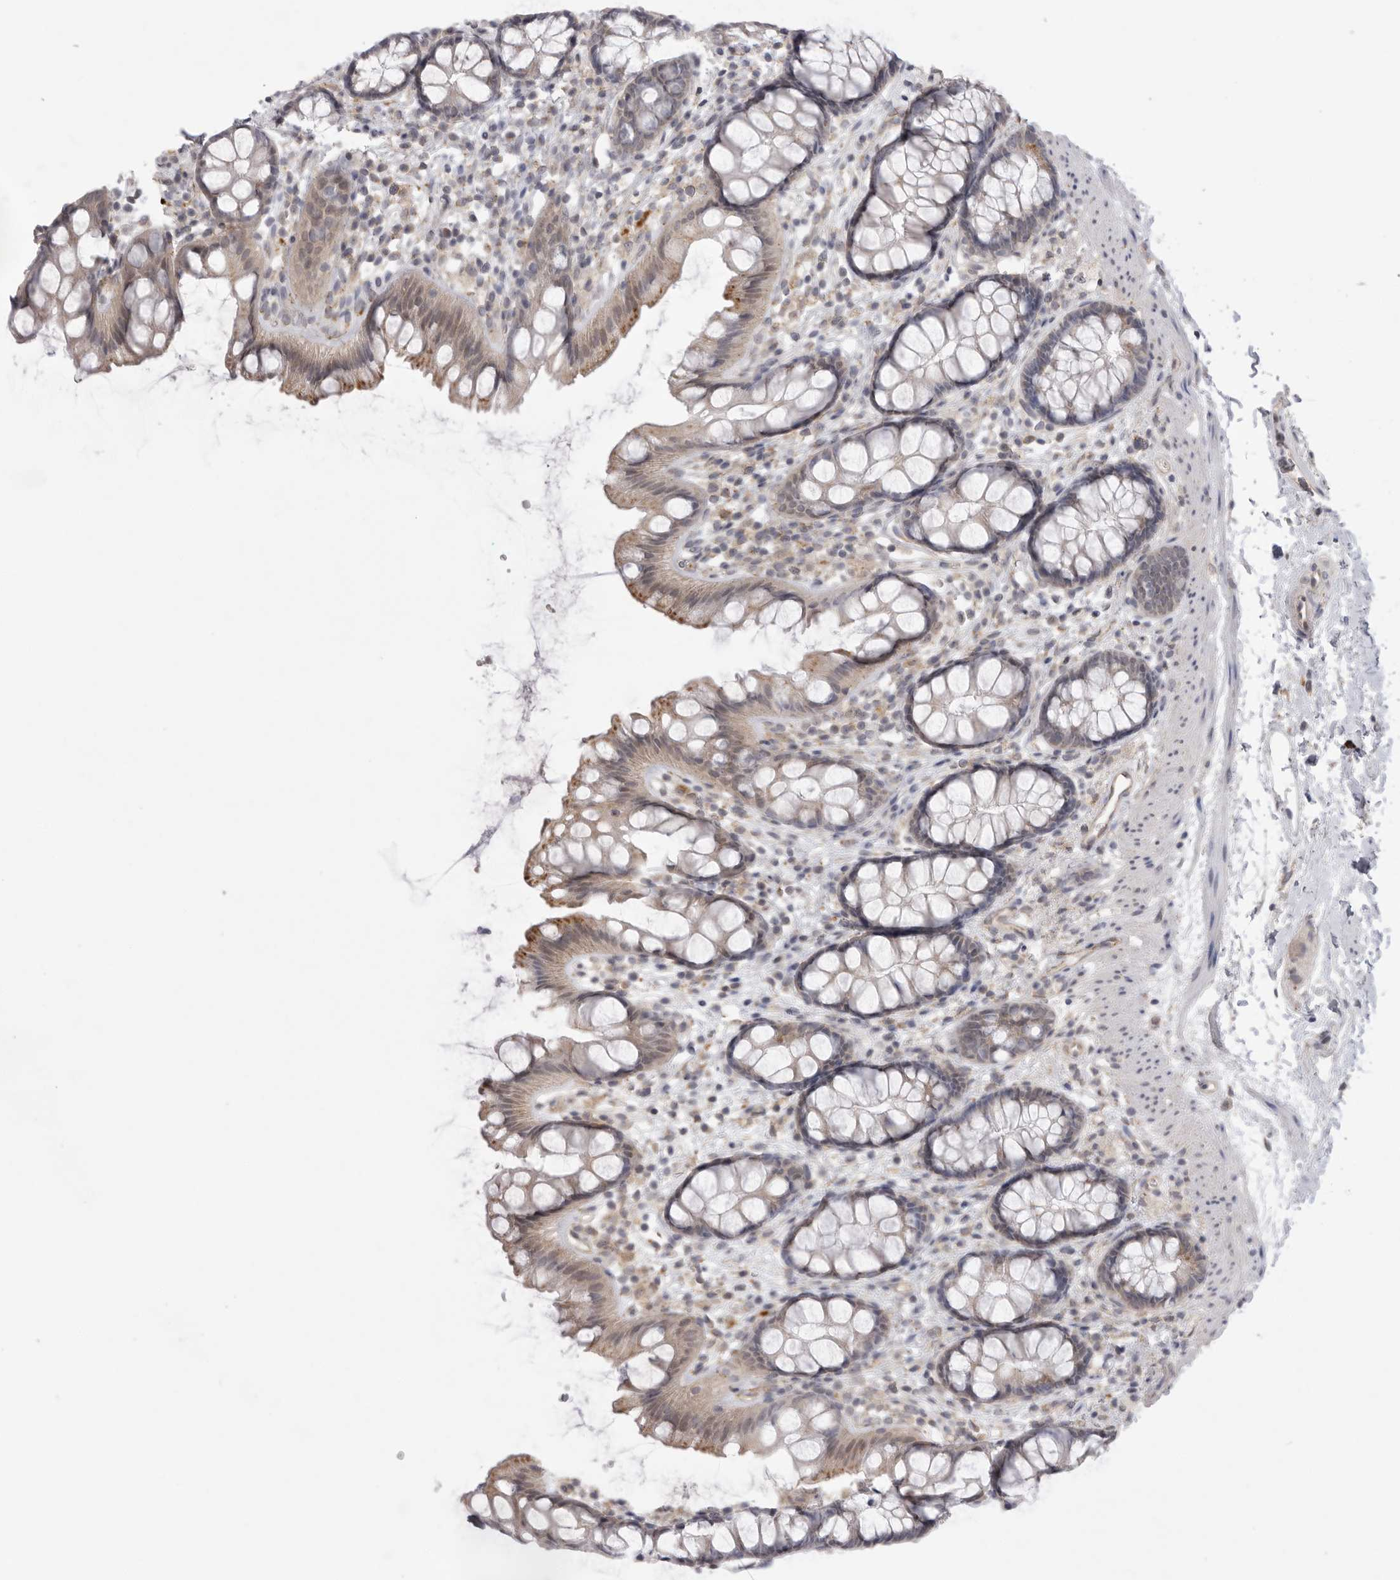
{"staining": {"intensity": "weak", "quantity": "25%-75%", "location": "cytoplasmic/membranous"}, "tissue": "rectum", "cell_type": "Glandular cells", "image_type": "normal", "snomed": [{"axis": "morphology", "description": "Normal tissue, NOS"}, {"axis": "topography", "description": "Rectum"}], "caption": "This is a photomicrograph of immunohistochemistry staining of unremarkable rectum, which shows weak expression in the cytoplasmic/membranous of glandular cells.", "gene": "TLR3", "patient": {"sex": "female", "age": 65}}